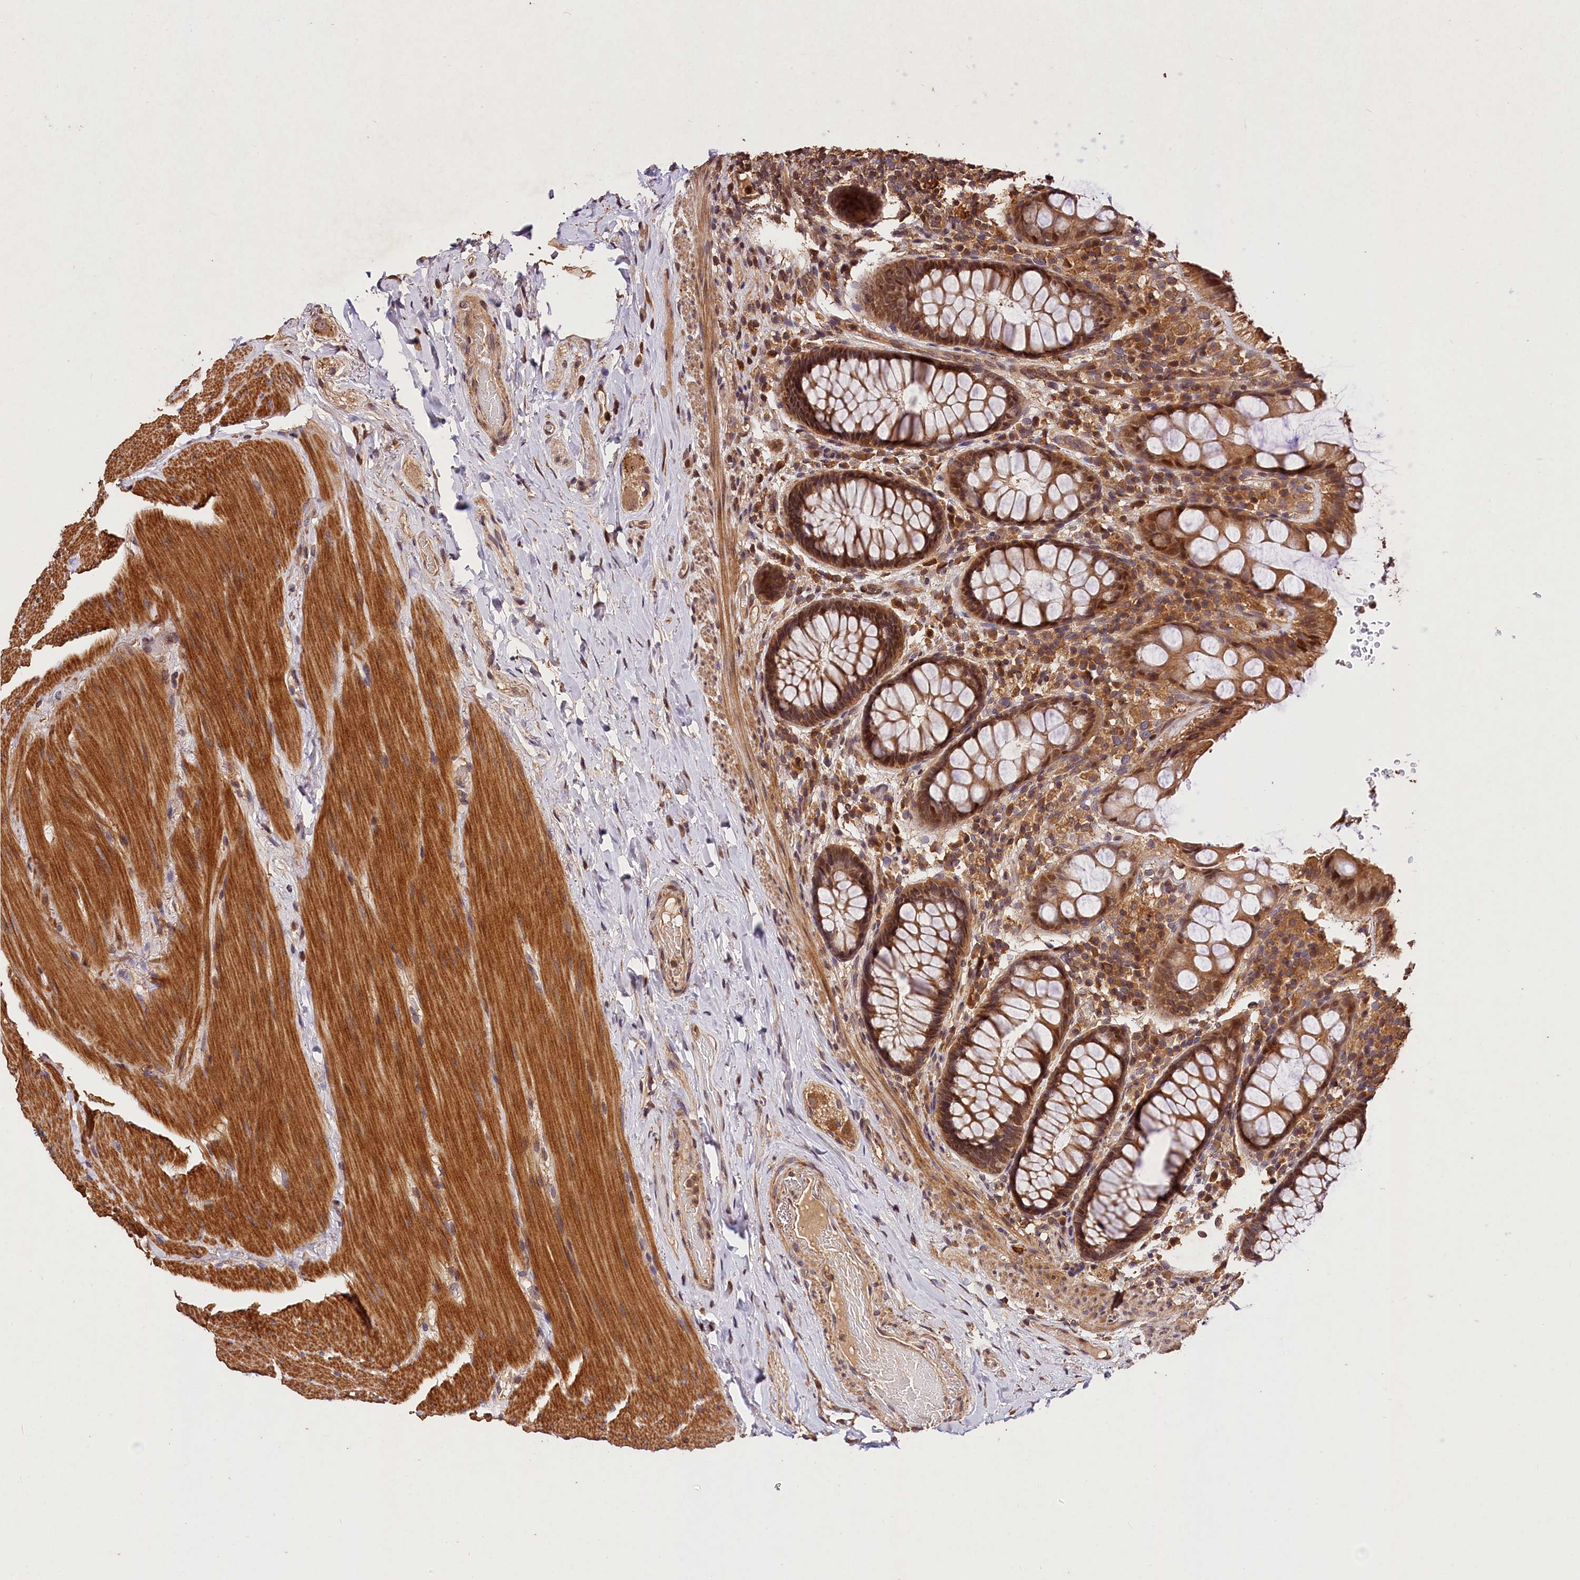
{"staining": {"intensity": "moderate", "quantity": ">75%", "location": "cytoplasmic/membranous,nuclear"}, "tissue": "rectum", "cell_type": "Glandular cells", "image_type": "normal", "snomed": [{"axis": "morphology", "description": "Normal tissue, NOS"}, {"axis": "topography", "description": "Rectum"}], "caption": "Rectum was stained to show a protein in brown. There is medium levels of moderate cytoplasmic/membranous,nuclear expression in about >75% of glandular cells. Ihc stains the protein of interest in brown and the nuclei are stained blue.", "gene": "KPTN", "patient": {"sex": "male", "age": 83}}